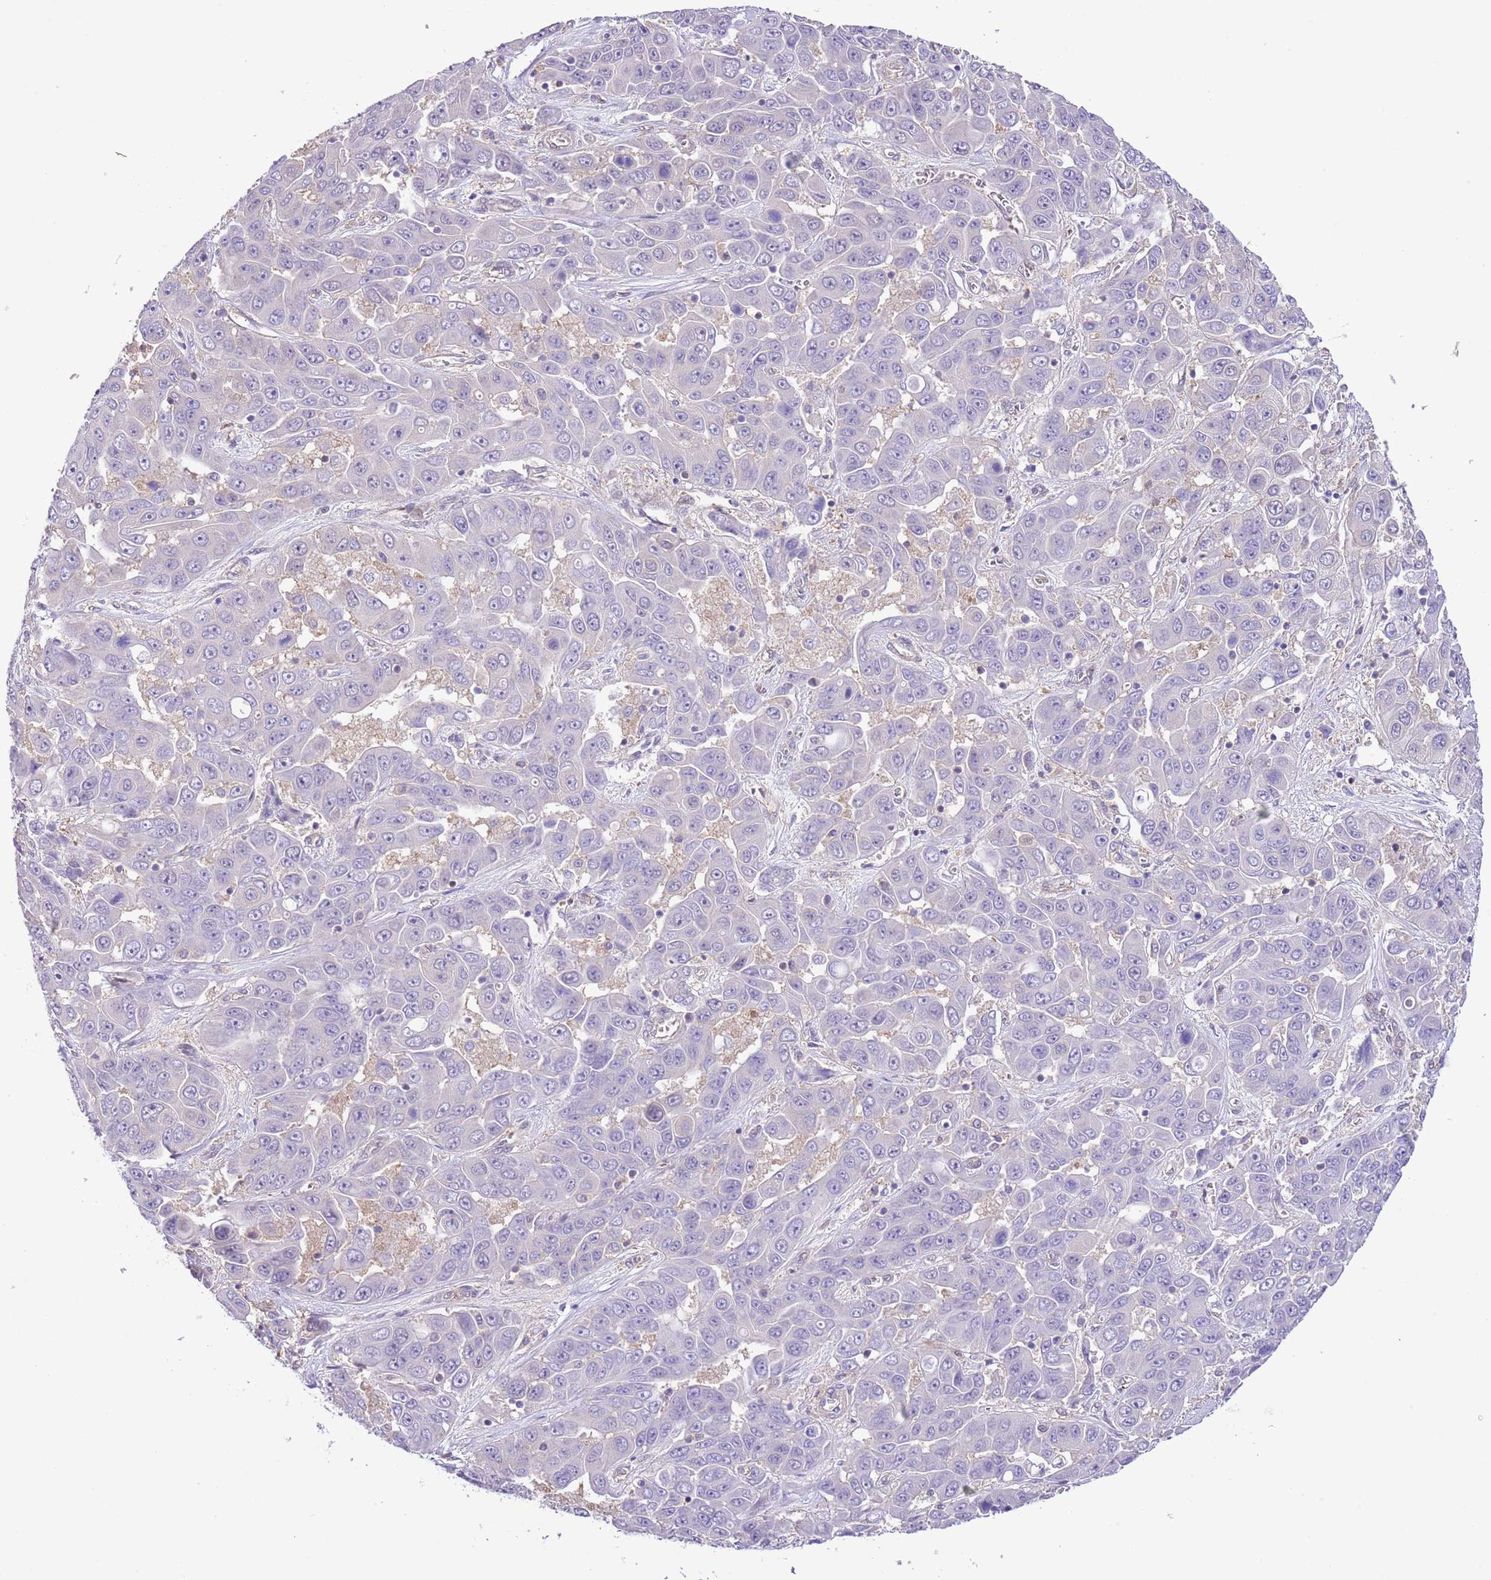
{"staining": {"intensity": "negative", "quantity": "none", "location": "none"}, "tissue": "liver cancer", "cell_type": "Tumor cells", "image_type": "cancer", "snomed": [{"axis": "morphology", "description": "Cholangiocarcinoma"}, {"axis": "topography", "description": "Liver"}], "caption": "Human liver cholangiocarcinoma stained for a protein using immunohistochemistry (IHC) demonstrates no staining in tumor cells.", "gene": "PRR32", "patient": {"sex": "female", "age": 52}}